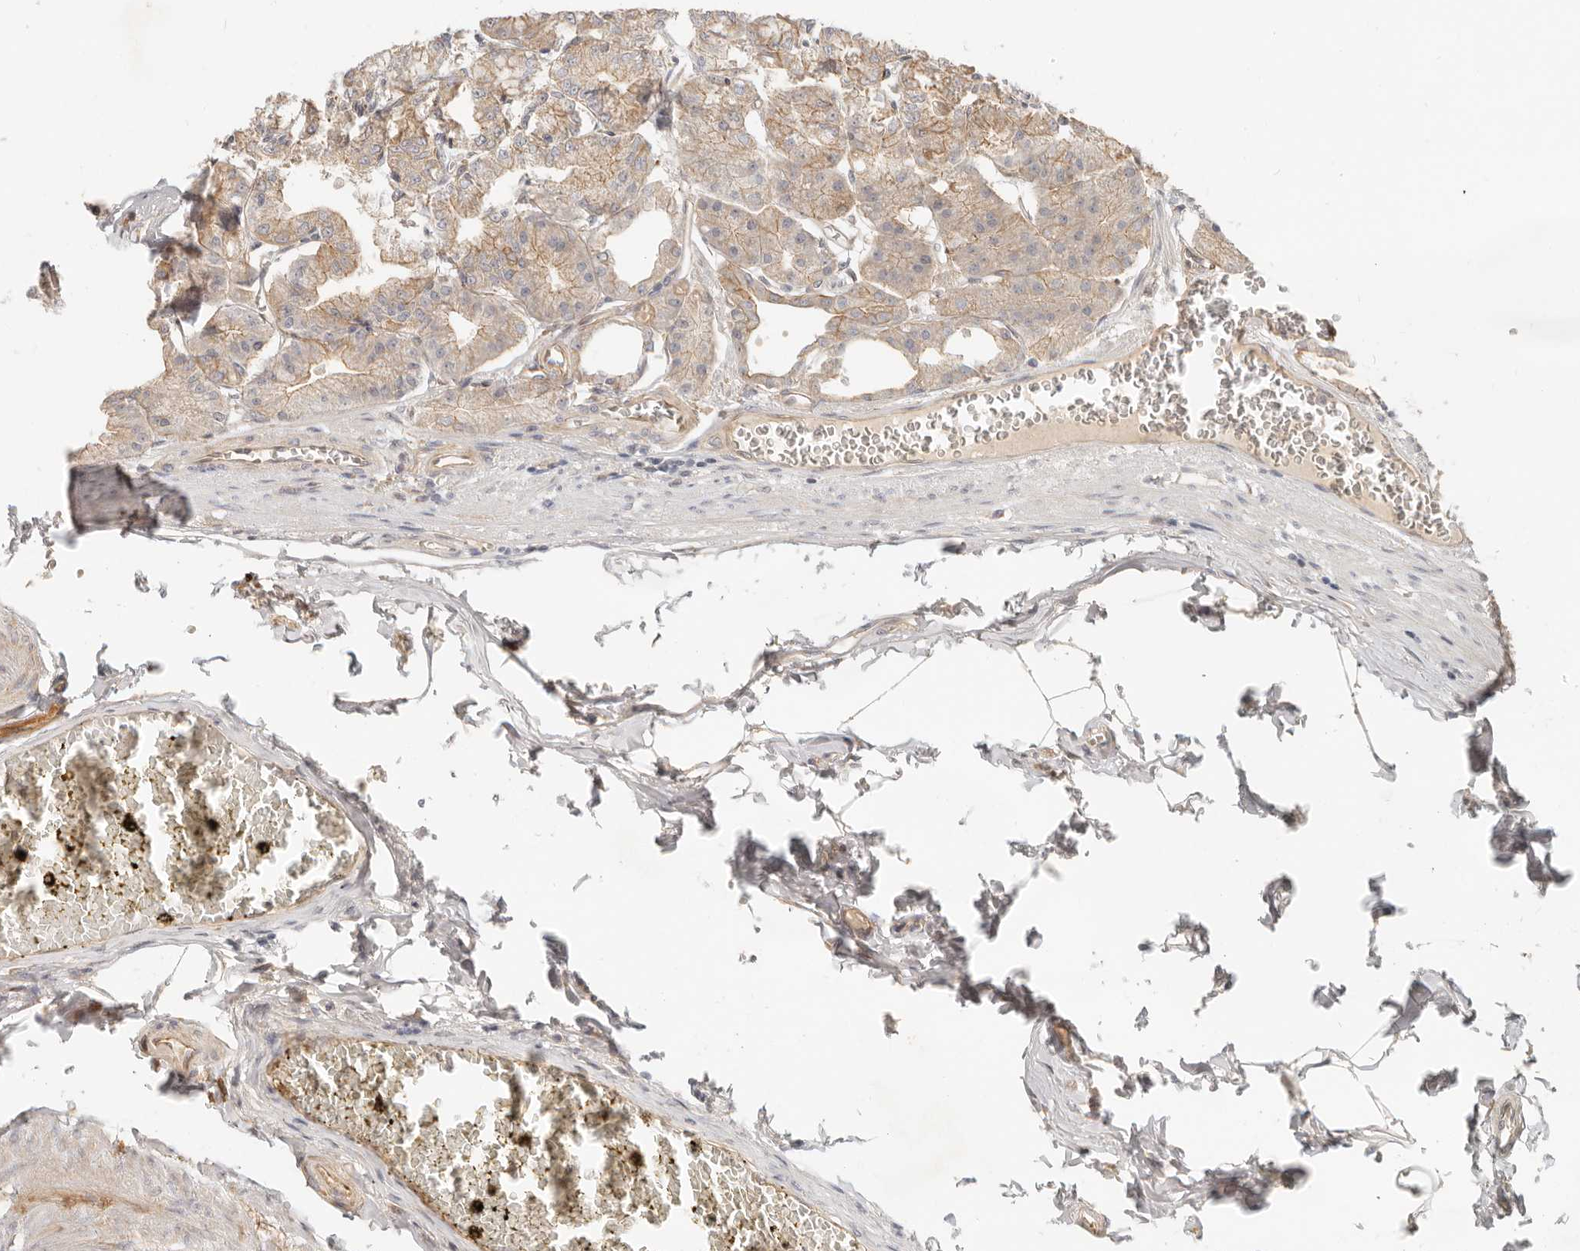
{"staining": {"intensity": "moderate", "quantity": ">75%", "location": "cytoplasmic/membranous"}, "tissue": "stomach", "cell_type": "Glandular cells", "image_type": "normal", "snomed": [{"axis": "morphology", "description": "Normal tissue, NOS"}, {"axis": "topography", "description": "Stomach, lower"}], "caption": "Protein expression analysis of unremarkable stomach shows moderate cytoplasmic/membranous positivity in approximately >75% of glandular cells. The staining is performed using DAB brown chromogen to label protein expression. The nuclei are counter-stained blue using hematoxylin.", "gene": "UFSP1", "patient": {"sex": "male", "age": 71}}